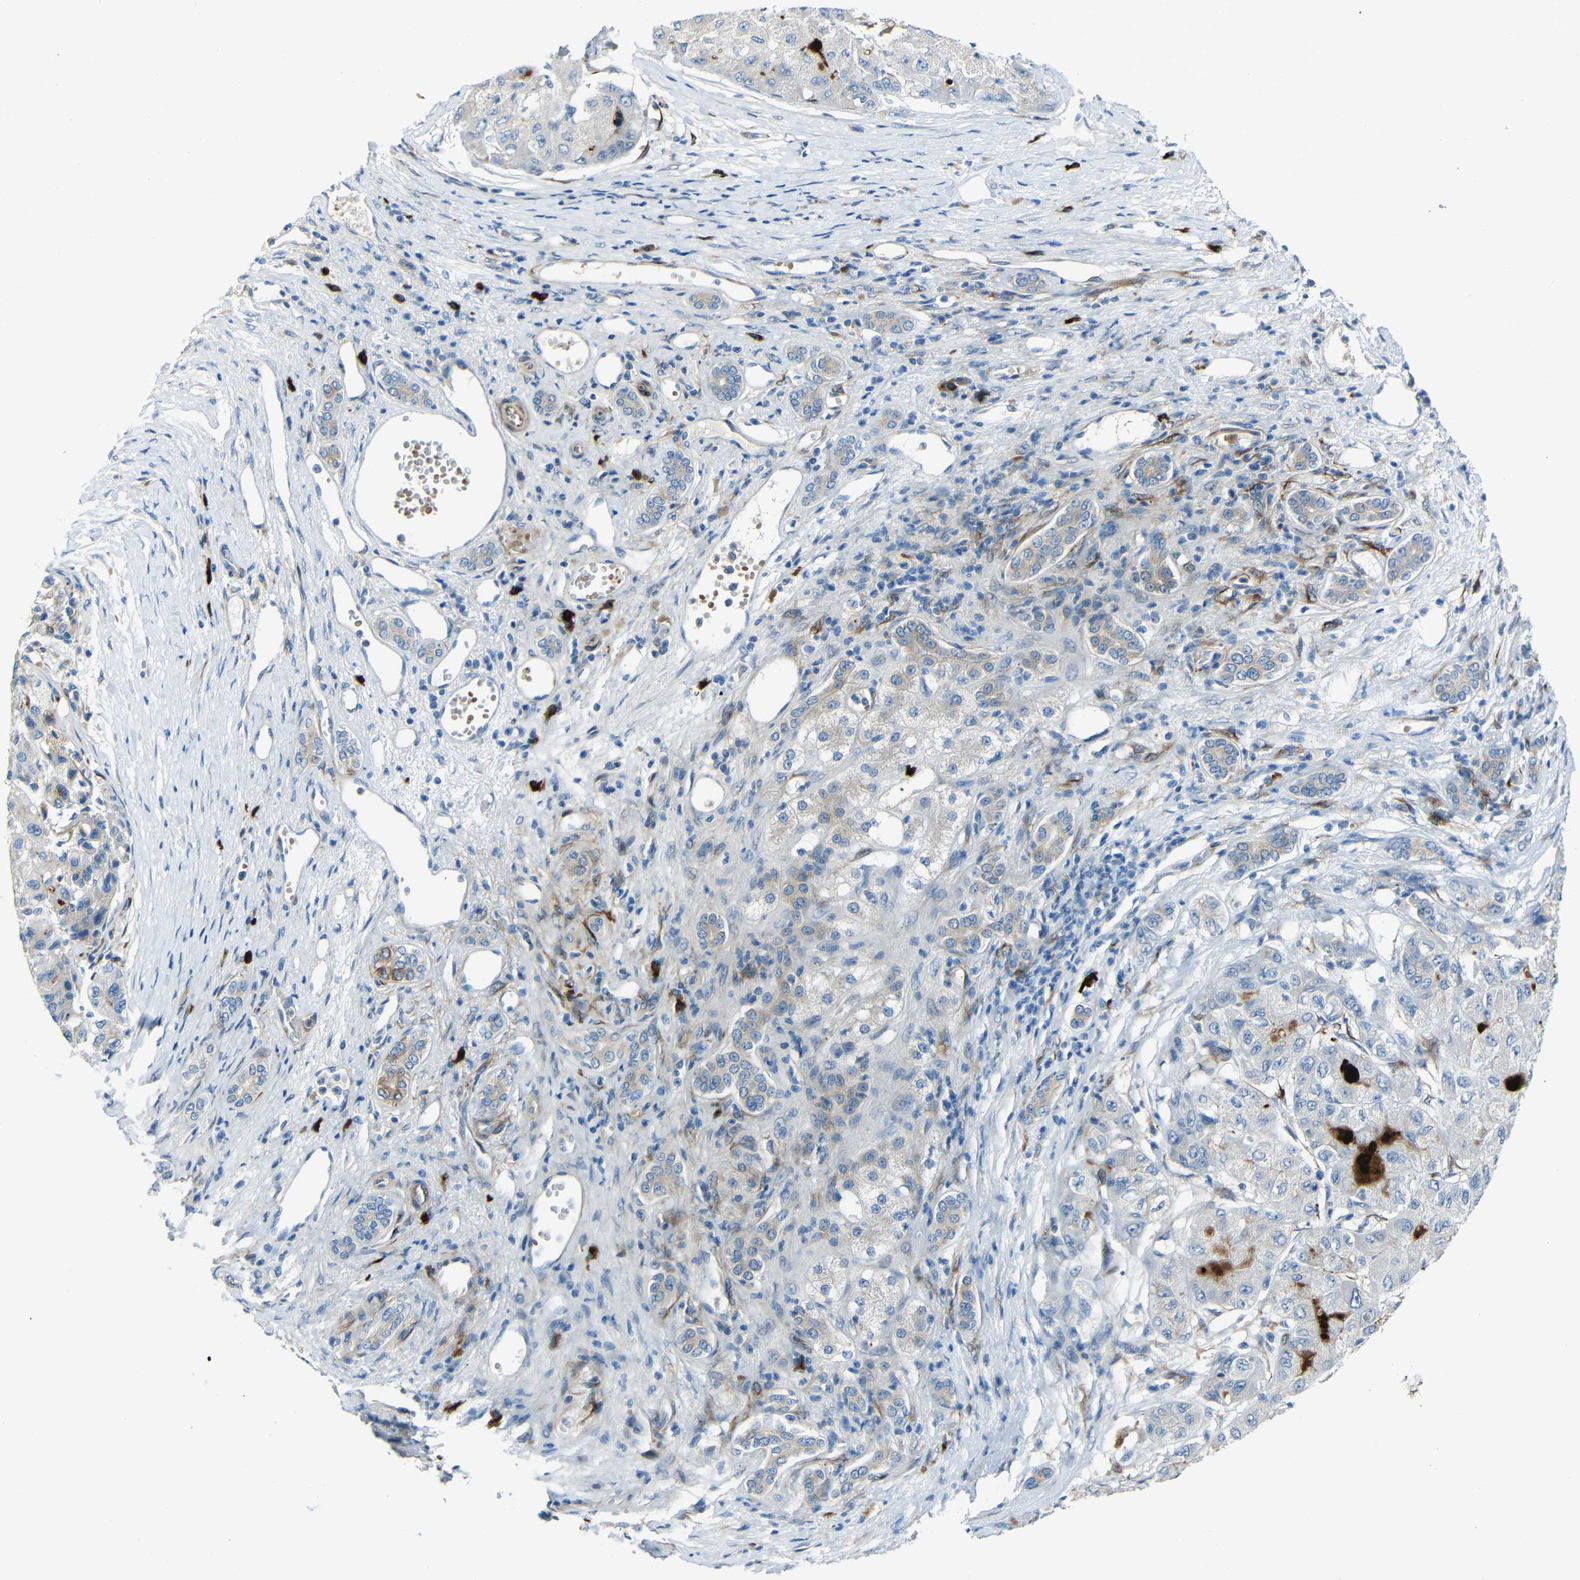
{"staining": {"intensity": "weak", "quantity": "<25%", "location": "cytoplasmic/membranous"}, "tissue": "liver cancer", "cell_type": "Tumor cells", "image_type": "cancer", "snomed": [{"axis": "morphology", "description": "Carcinoma, Hepatocellular, NOS"}, {"axis": "topography", "description": "Liver"}], "caption": "This is an immunohistochemistry (IHC) image of human hepatocellular carcinoma (liver). There is no staining in tumor cells.", "gene": "DCLK1", "patient": {"sex": "male", "age": 80}}